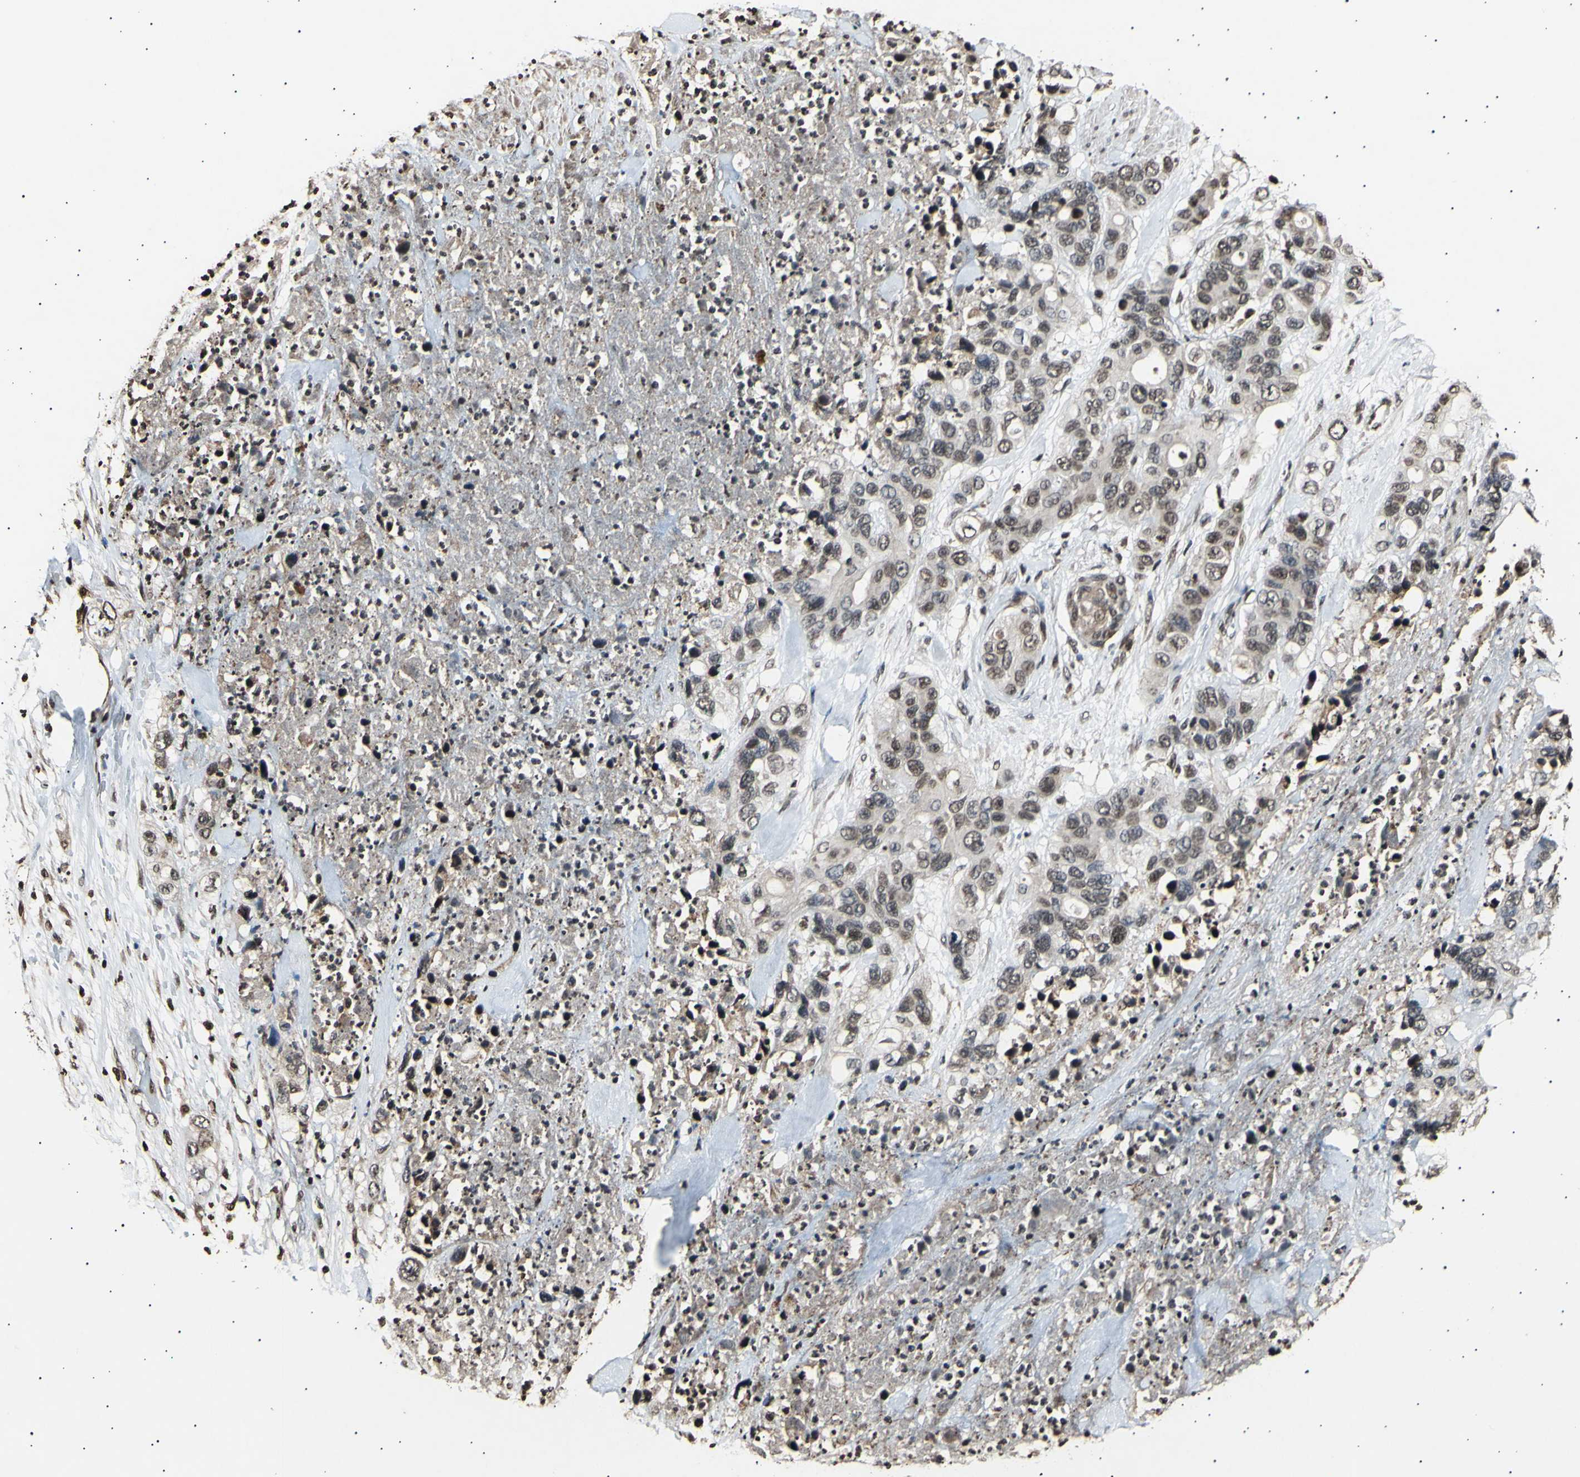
{"staining": {"intensity": "moderate", "quantity": ">75%", "location": "cytoplasmic/membranous,nuclear"}, "tissue": "pancreatic cancer", "cell_type": "Tumor cells", "image_type": "cancer", "snomed": [{"axis": "morphology", "description": "Adenocarcinoma, NOS"}, {"axis": "topography", "description": "Pancreas"}], "caption": "Approximately >75% of tumor cells in pancreatic cancer display moderate cytoplasmic/membranous and nuclear protein positivity as visualized by brown immunohistochemical staining.", "gene": "ANAPC7", "patient": {"sex": "female", "age": 71}}